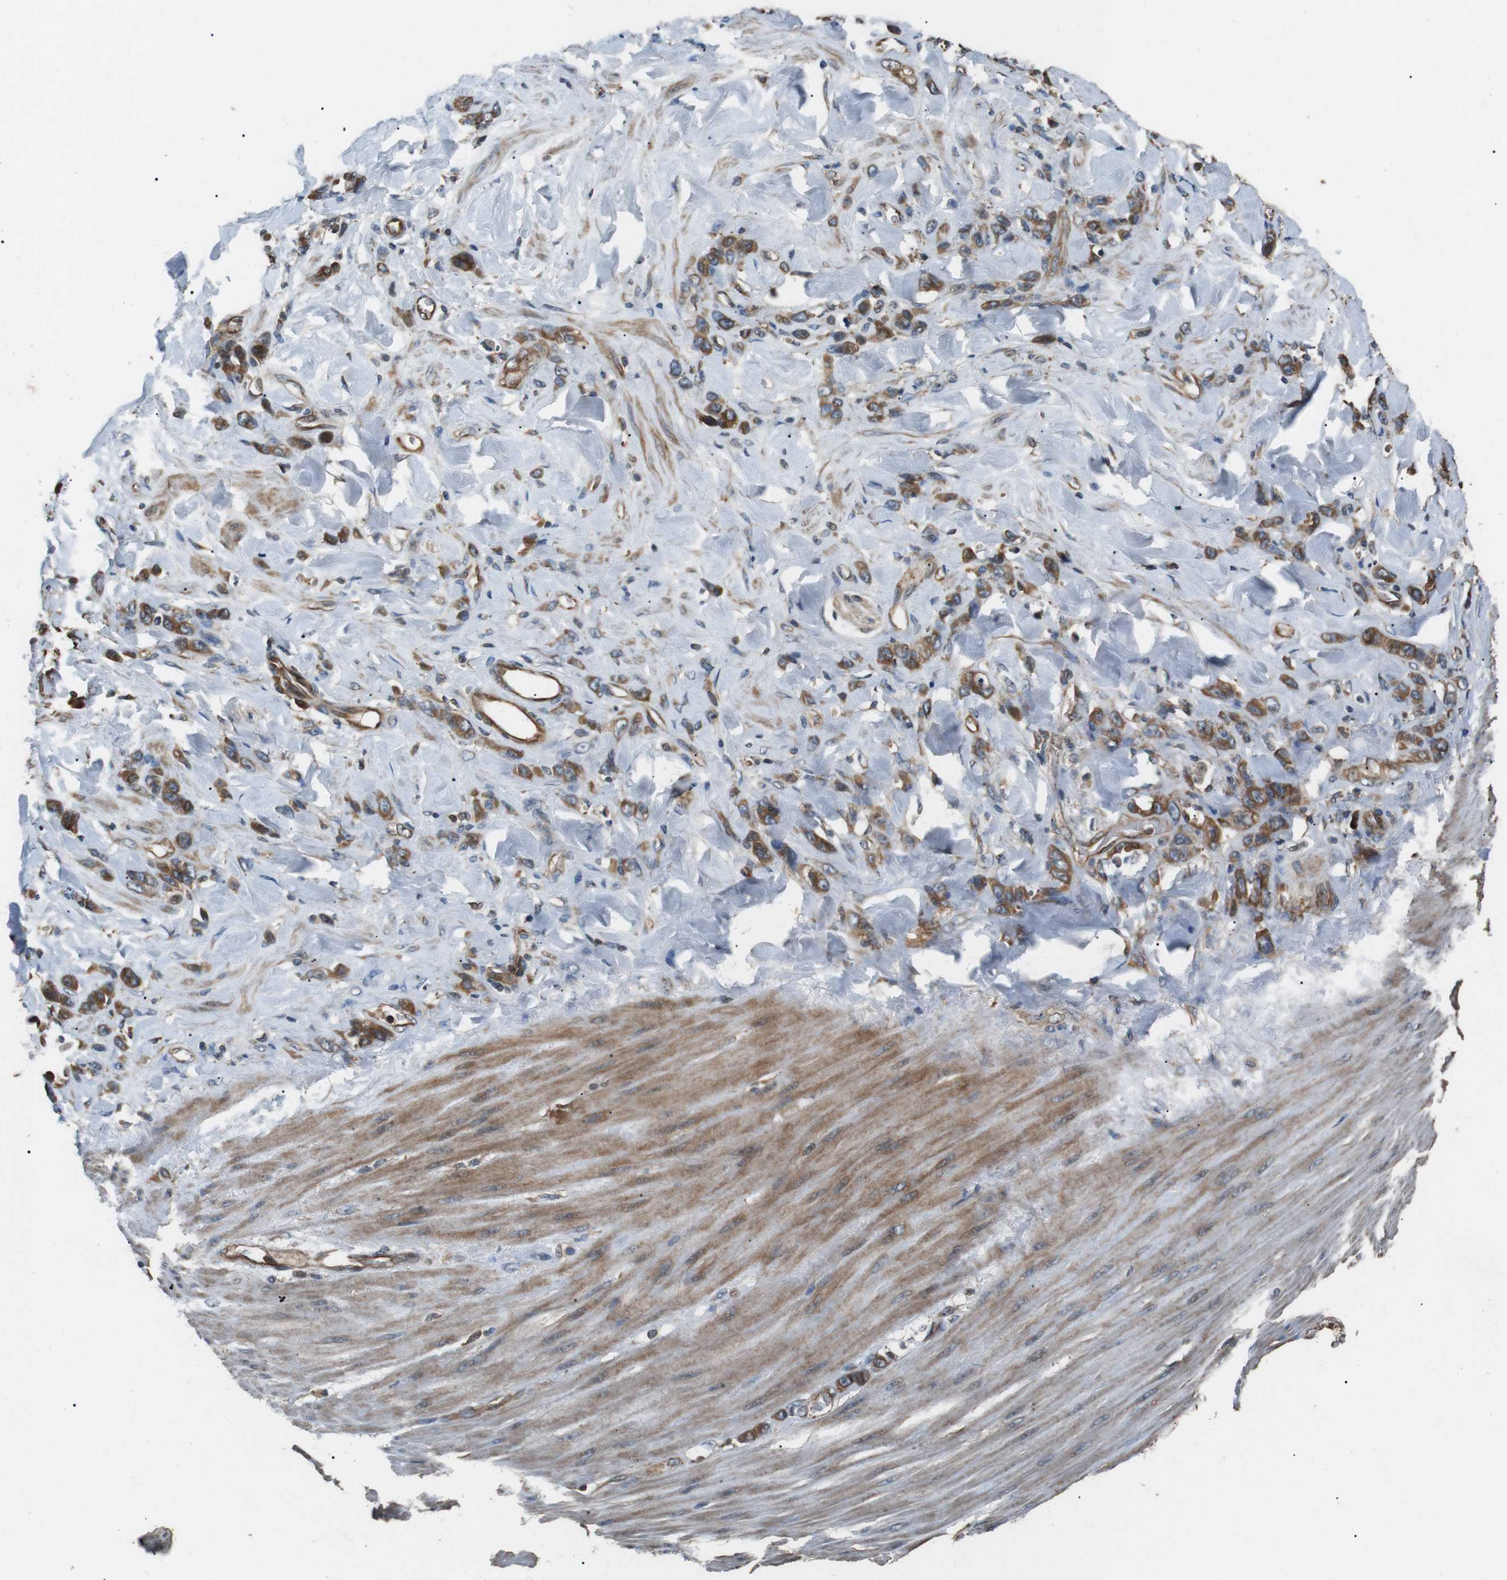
{"staining": {"intensity": "moderate", "quantity": ">75%", "location": "cytoplasmic/membranous"}, "tissue": "stomach cancer", "cell_type": "Tumor cells", "image_type": "cancer", "snomed": [{"axis": "morphology", "description": "Normal tissue, NOS"}, {"axis": "morphology", "description": "Adenocarcinoma, NOS"}, {"axis": "topography", "description": "Stomach"}], "caption": "The histopathology image displays immunohistochemical staining of stomach cancer. There is moderate cytoplasmic/membranous expression is seen in about >75% of tumor cells. Nuclei are stained in blue.", "gene": "GPR161", "patient": {"sex": "male", "age": 82}}